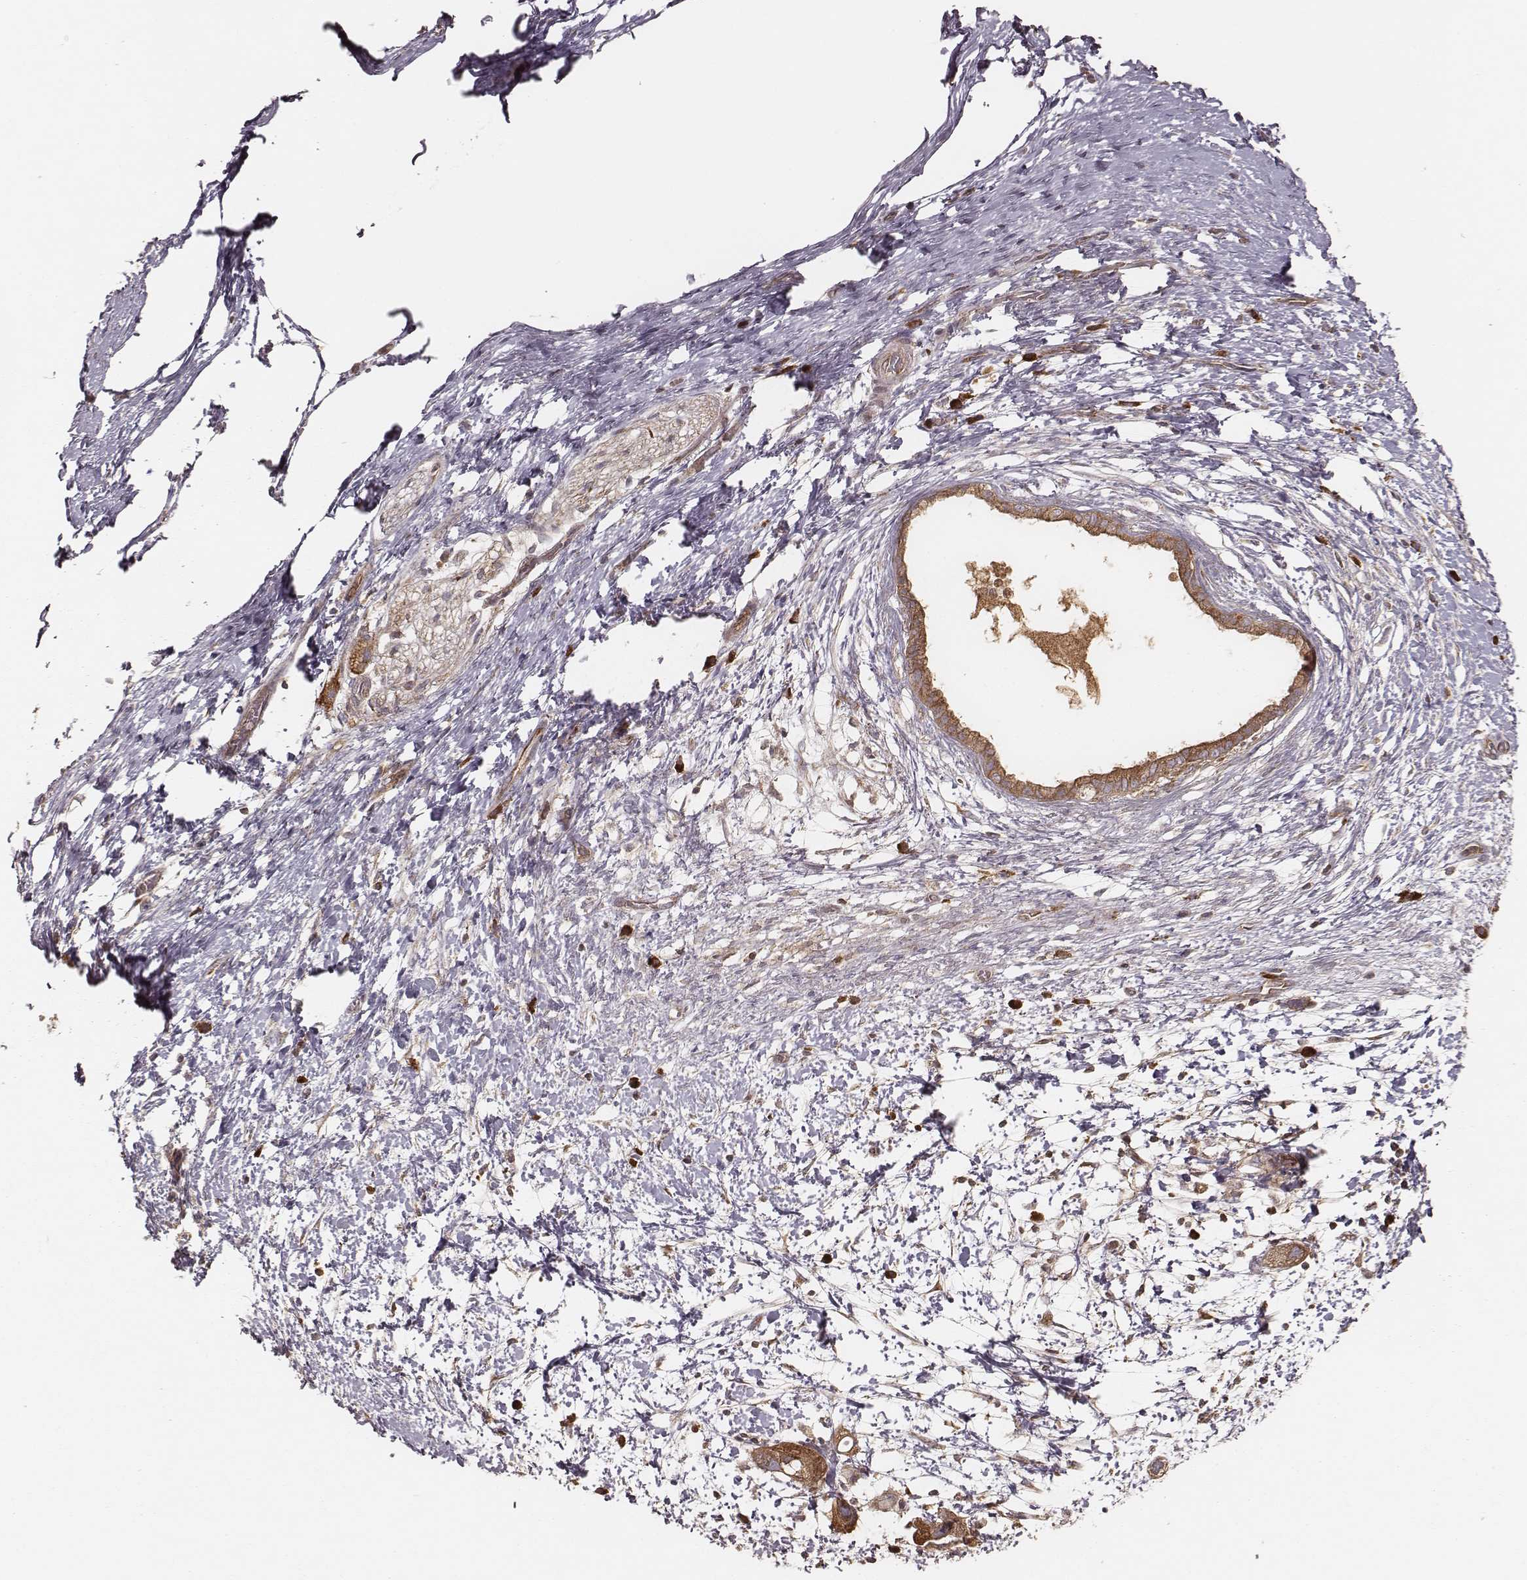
{"staining": {"intensity": "moderate", "quantity": ">75%", "location": "cytoplasmic/membranous"}, "tissue": "pancreatic cancer", "cell_type": "Tumor cells", "image_type": "cancer", "snomed": [{"axis": "morphology", "description": "Adenocarcinoma, NOS"}, {"axis": "topography", "description": "Pancreas"}], "caption": "This histopathology image displays pancreatic adenocarcinoma stained with immunohistochemistry to label a protein in brown. The cytoplasmic/membranous of tumor cells show moderate positivity for the protein. Nuclei are counter-stained blue.", "gene": "CARS1", "patient": {"sex": "female", "age": 72}}